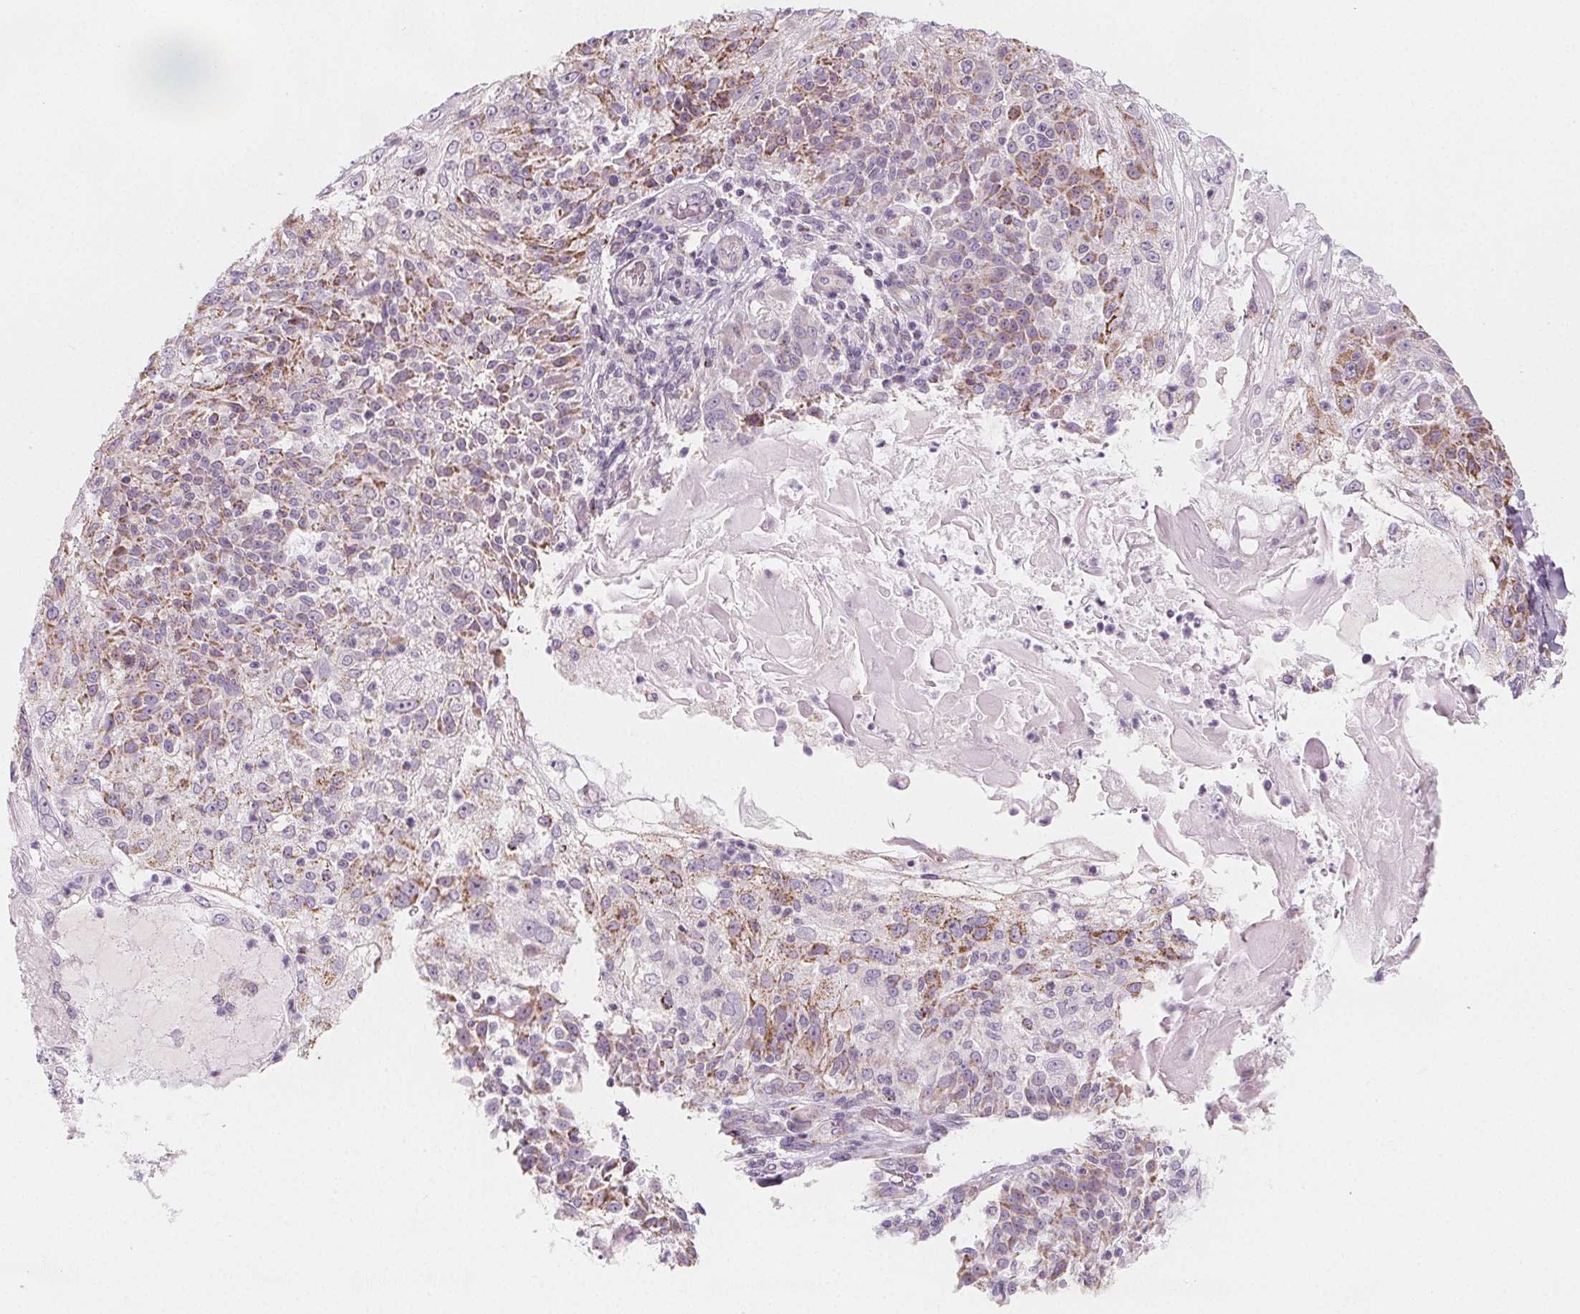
{"staining": {"intensity": "moderate", "quantity": "25%-75%", "location": "cytoplasmic/membranous"}, "tissue": "skin cancer", "cell_type": "Tumor cells", "image_type": "cancer", "snomed": [{"axis": "morphology", "description": "Normal tissue, NOS"}, {"axis": "morphology", "description": "Squamous cell carcinoma, NOS"}, {"axis": "topography", "description": "Skin"}], "caption": "This image shows skin squamous cell carcinoma stained with IHC to label a protein in brown. The cytoplasmic/membranous of tumor cells show moderate positivity for the protein. Nuclei are counter-stained blue.", "gene": "IL17C", "patient": {"sex": "female", "age": 83}}